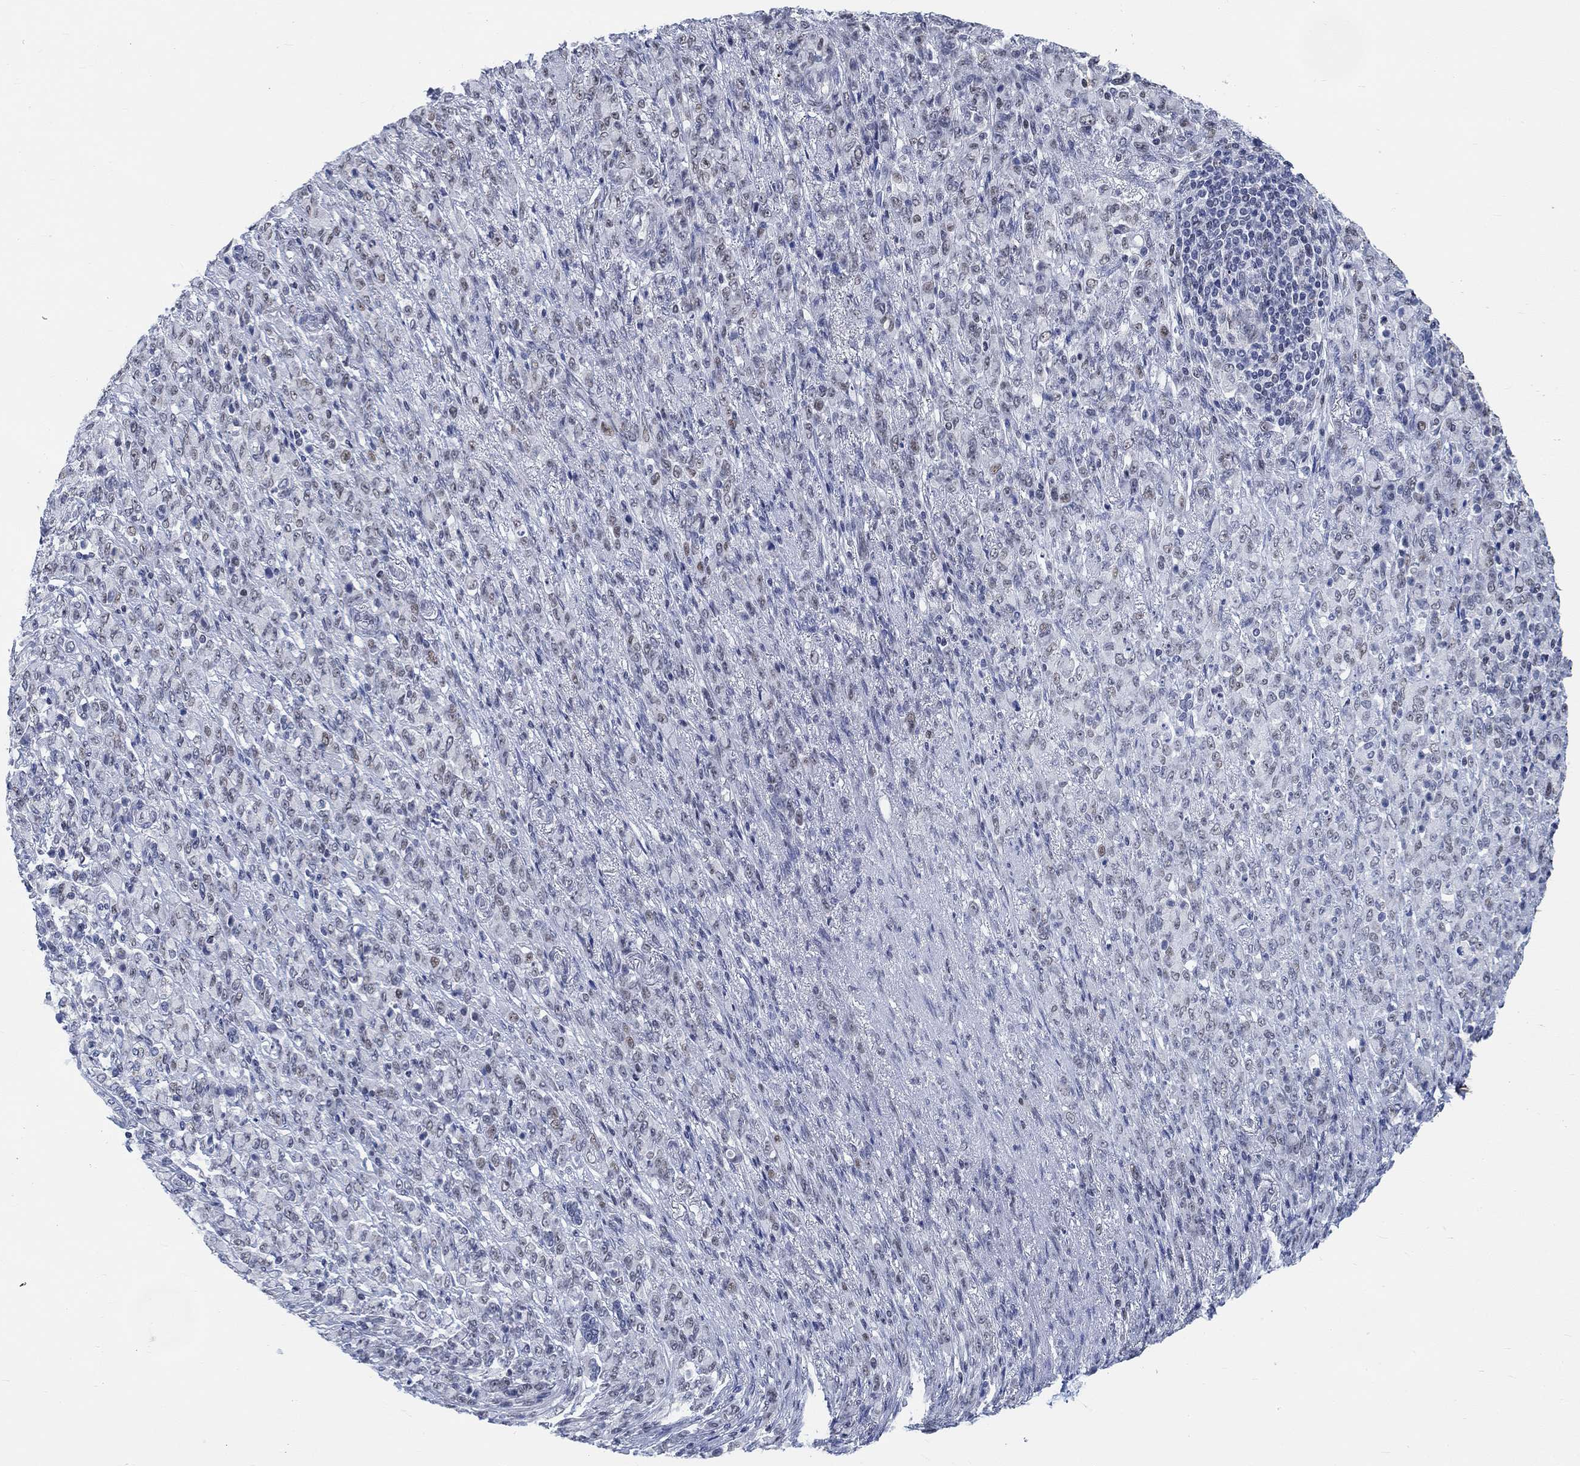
{"staining": {"intensity": "negative", "quantity": "none", "location": "none"}, "tissue": "stomach cancer", "cell_type": "Tumor cells", "image_type": "cancer", "snomed": [{"axis": "morphology", "description": "Normal tissue, NOS"}, {"axis": "morphology", "description": "Adenocarcinoma, NOS"}, {"axis": "topography", "description": "Stomach"}], "caption": "This is a photomicrograph of immunohistochemistry (IHC) staining of stomach cancer, which shows no staining in tumor cells. (DAB immunohistochemistry, high magnification).", "gene": "KCNH8", "patient": {"sex": "female", "age": 79}}